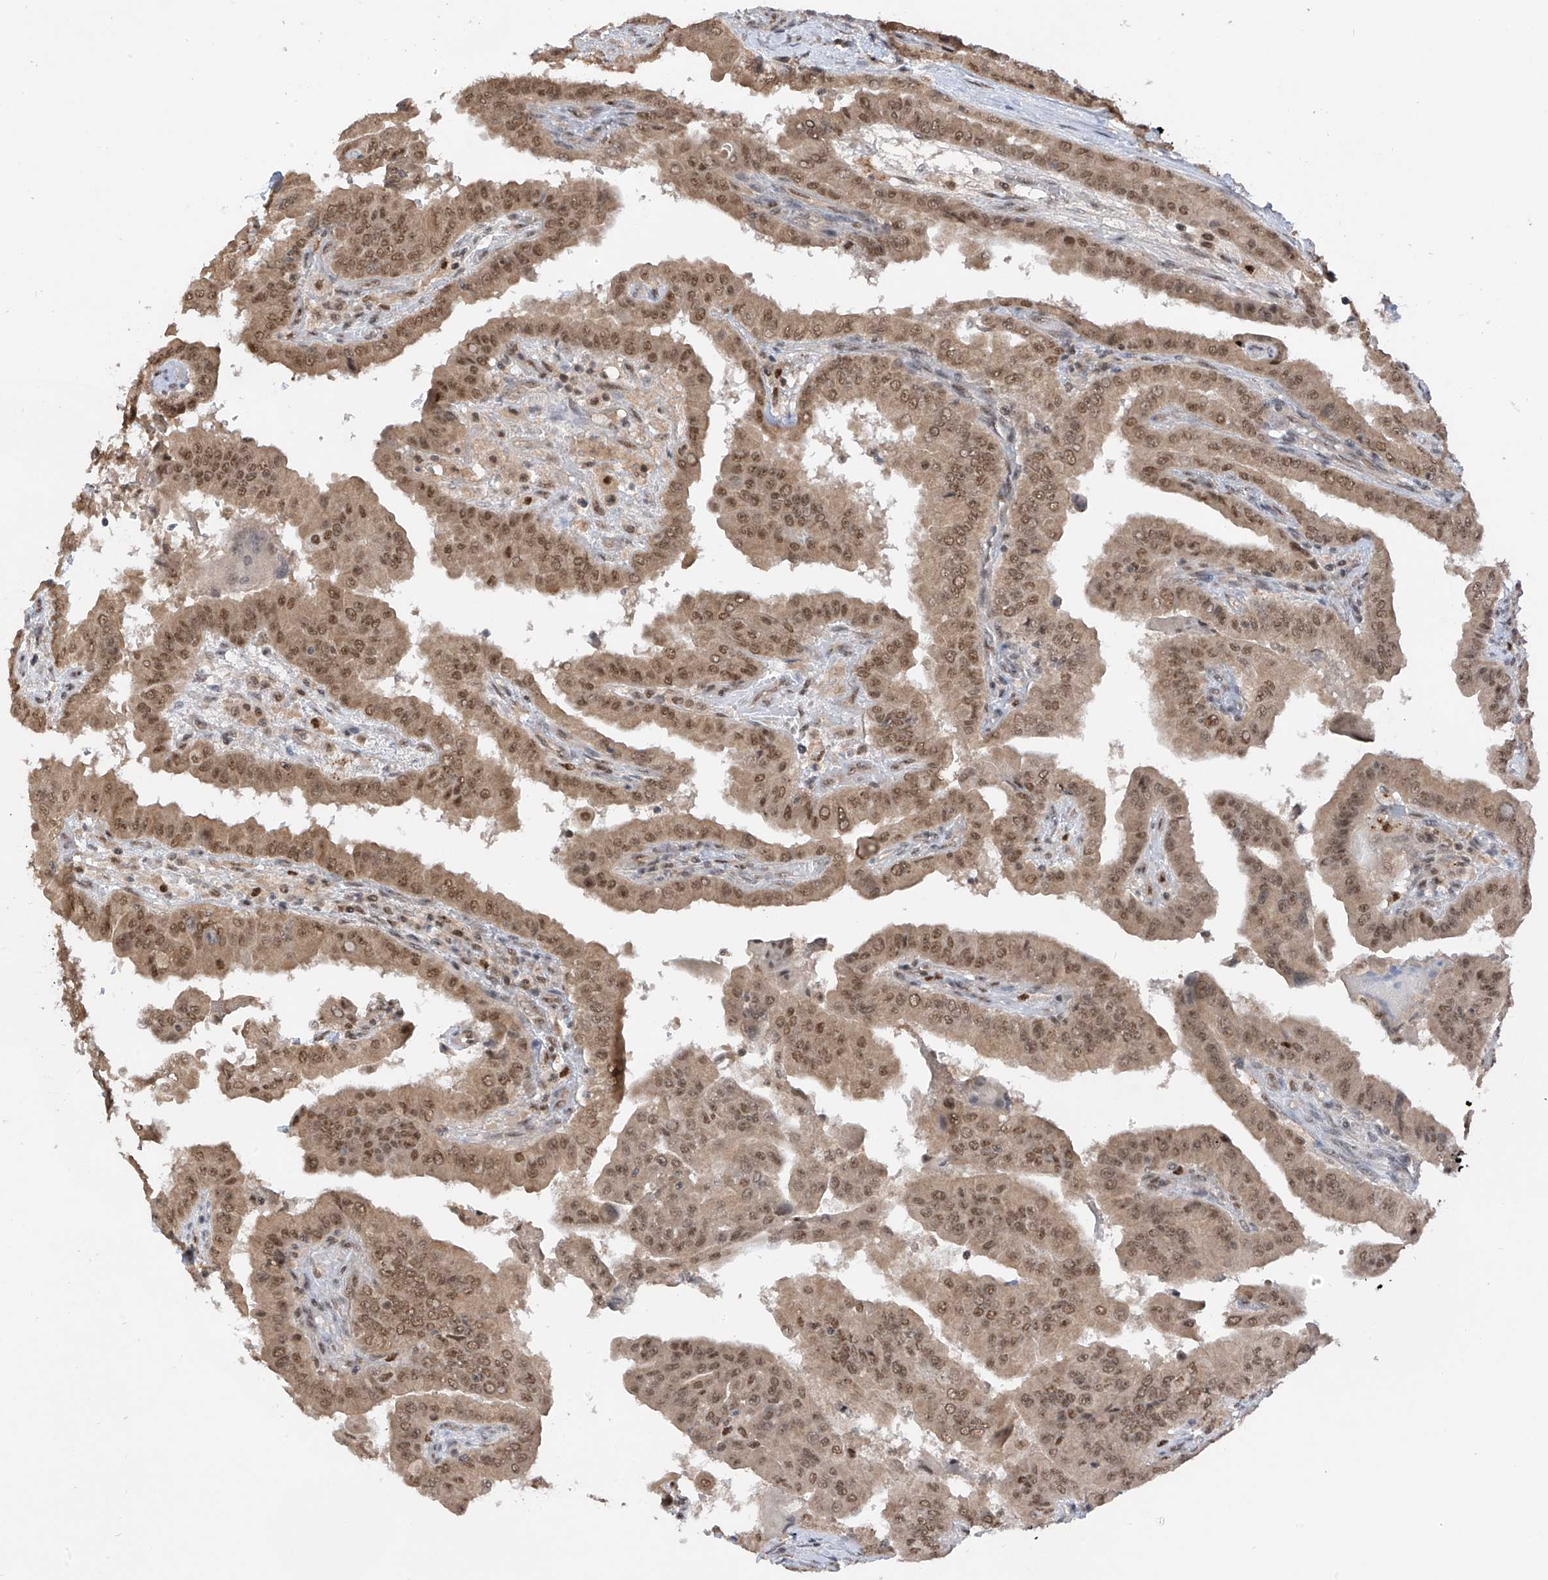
{"staining": {"intensity": "moderate", "quantity": ">75%", "location": "cytoplasmic/membranous,nuclear"}, "tissue": "thyroid cancer", "cell_type": "Tumor cells", "image_type": "cancer", "snomed": [{"axis": "morphology", "description": "Papillary adenocarcinoma, NOS"}, {"axis": "topography", "description": "Thyroid gland"}], "caption": "IHC of thyroid cancer displays medium levels of moderate cytoplasmic/membranous and nuclear staining in about >75% of tumor cells. (DAB (3,3'-diaminobenzidine) IHC, brown staining for protein, blue staining for nuclei).", "gene": "RPAIN", "patient": {"sex": "male", "age": 33}}